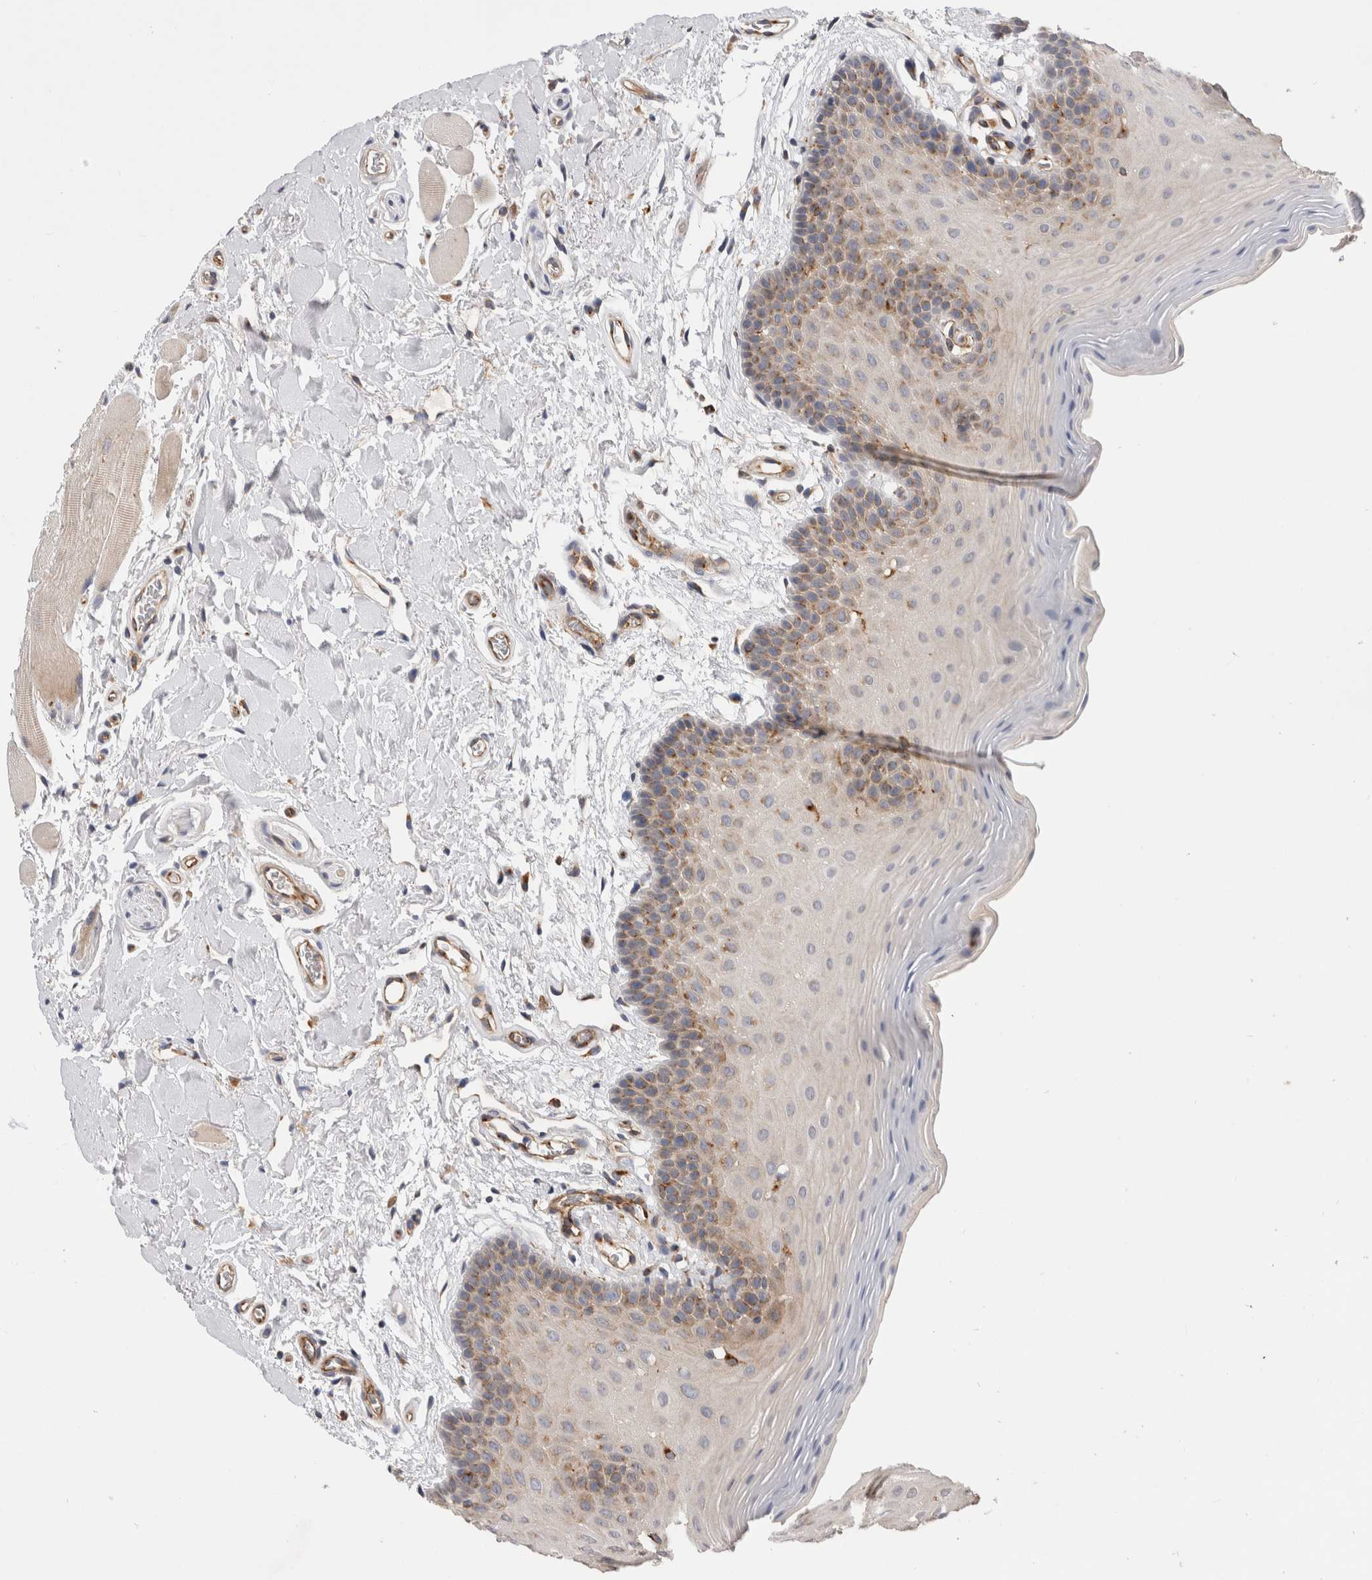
{"staining": {"intensity": "moderate", "quantity": "25%-75%", "location": "cytoplasmic/membranous"}, "tissue": "oral mucosa", "cell_type": "Squamous epithelial cells", "image_type": "normal", "snomed": [{"axis": "morphology", "description": "Normal tissue, NOS"}, {"axis": "topography", "description": "Oral tissue"}], "caption": "Unremarkable oral mucosa reveals moderate cytoplasmic/membranous expression in approximately 25%-75% of squamous epithelial cells, visualized by immunohistochemistry.", "gene": "BNIP2", "patient": {"sex": "male", "age": 62}}